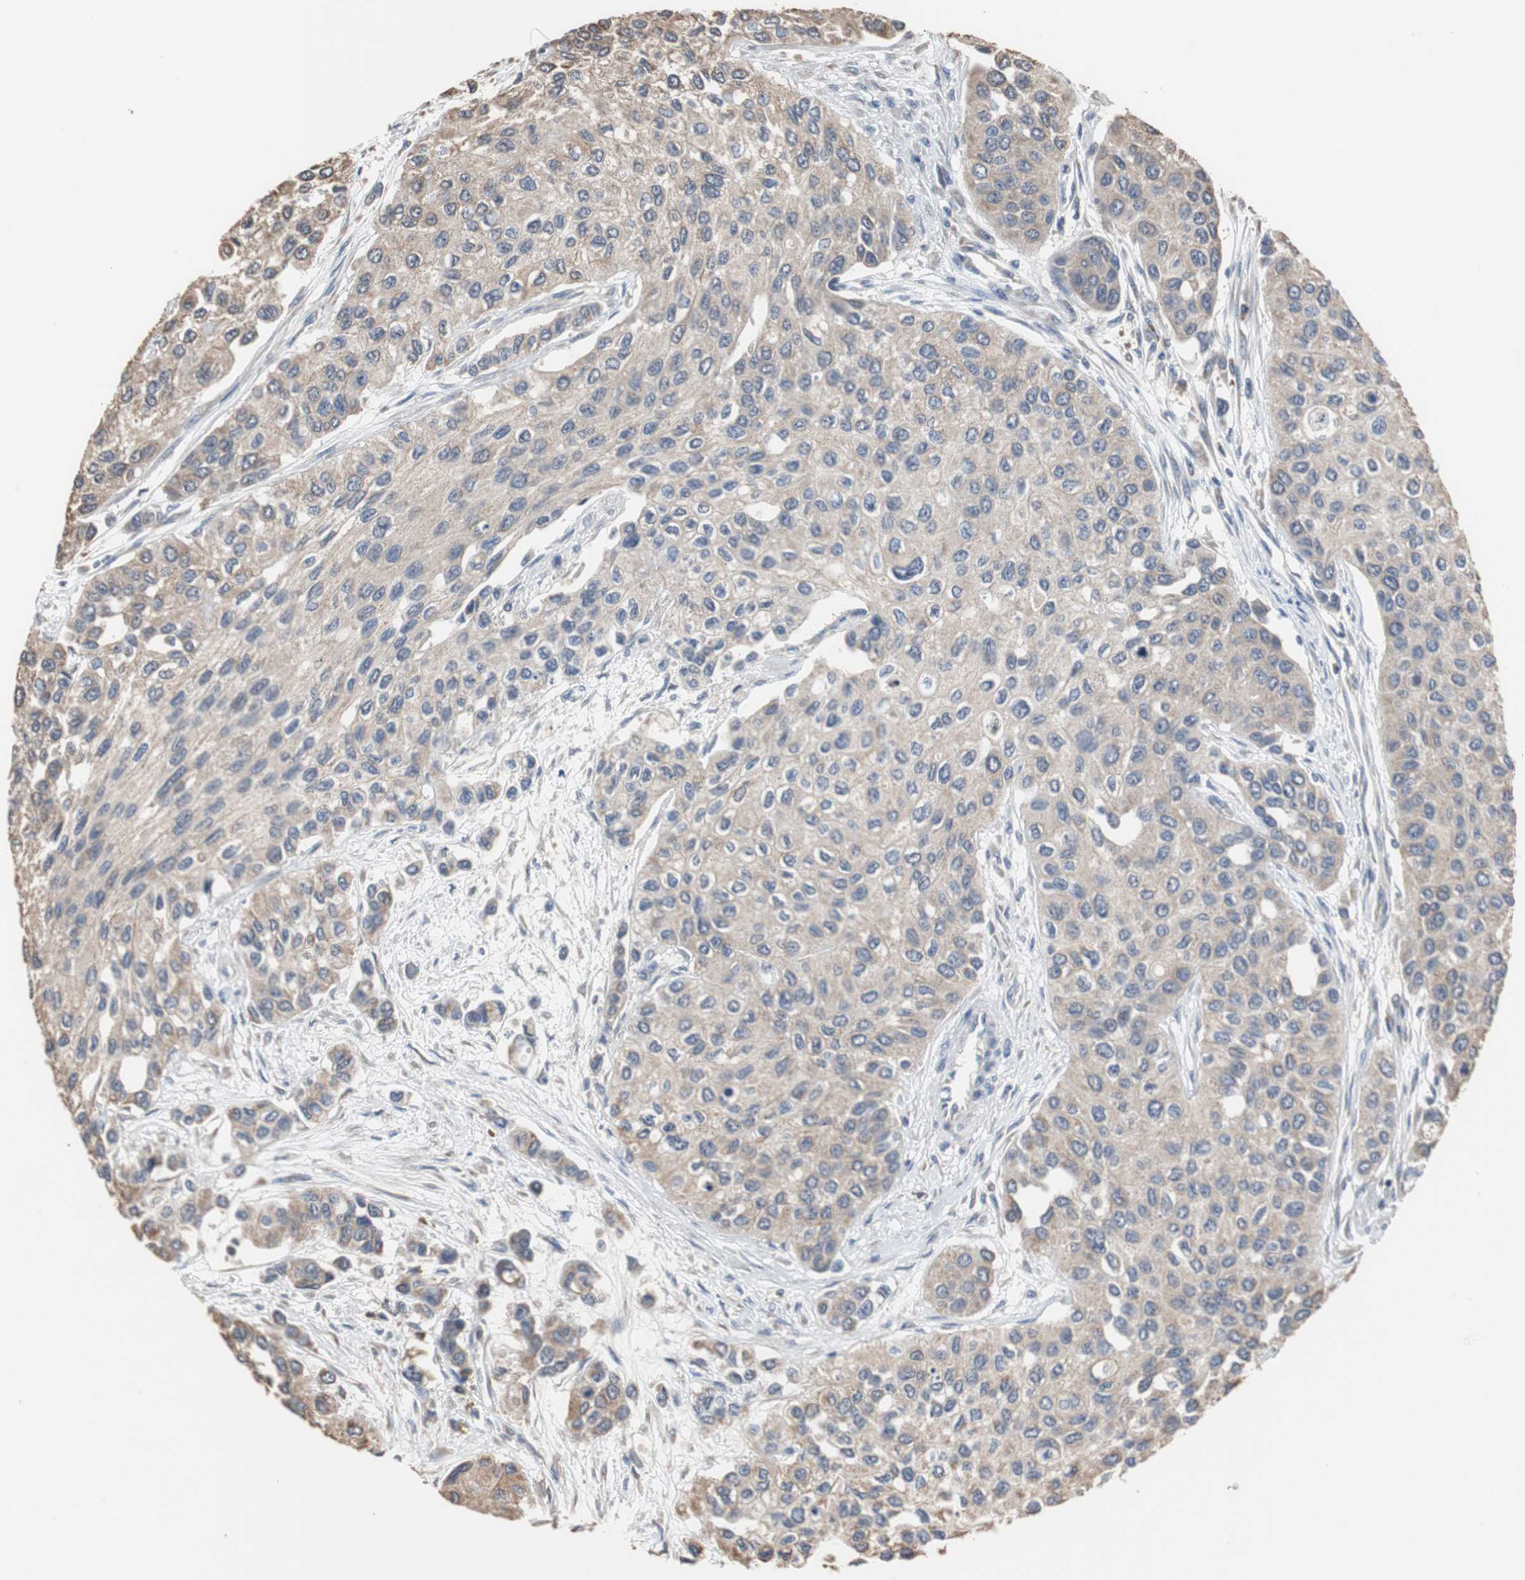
{"staining": {"intensity": "weak", "quantity": ">75%", "location": "cytoplasmic/membranous"}, "tissue": "urothelial cancer", "cell_type": "Tumor cells", "image_type": "cancer", "snomed": [{"axis": "morphology", "description": "Urothelial carcinoma, High grade"}, {"axis": "topography", "description": "Urinary bladder"}], "caption": "Human urothelial cancer stained with a protein marker demonstrates weak staining in tumor cells.", "gene": "SCIMP", "patient": {"sex": "female", "age": 56}}